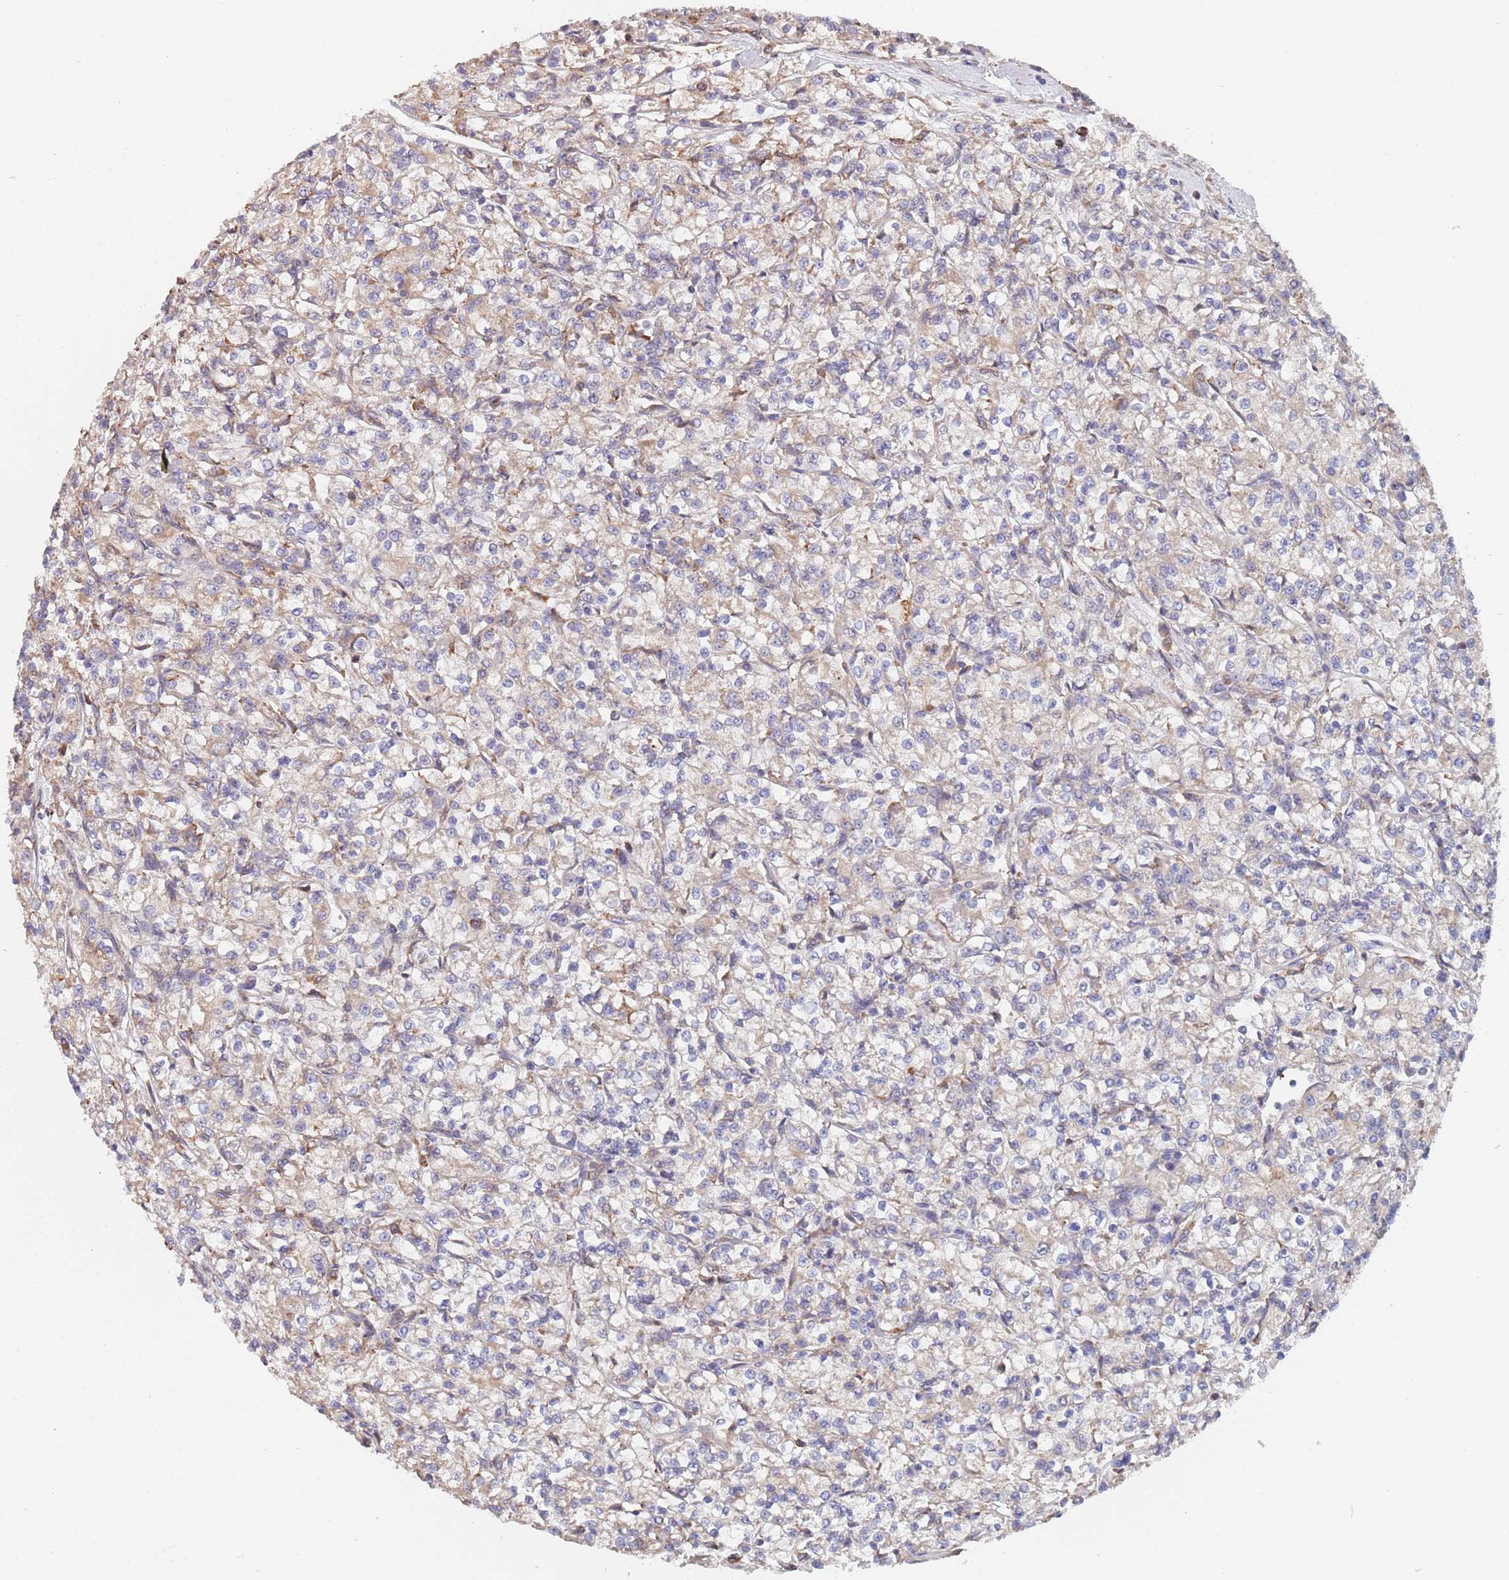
{"staining": {"intensity": "weak", "quantity": "25%-75%", "location": "cytoplasmic/membranous"}, "tissue": "renal cancer", "cell_type": "Tumor cells", "image_type": "cancer", "snomed": [{"axis": "morphology", "description": "Adenocarcinoma, NOS"}, {"axis": "topography", "description": "Kidney"}], "caption": "DAB immunohistochemical staining of human renal cancer (adenocarcinoma) reveals weak cytoplasmic/membranous protein staining in about 25%-75% of tumor cells.", "gene": "DCUN1D3", "patient": {"sex": "female", "age": 59}}